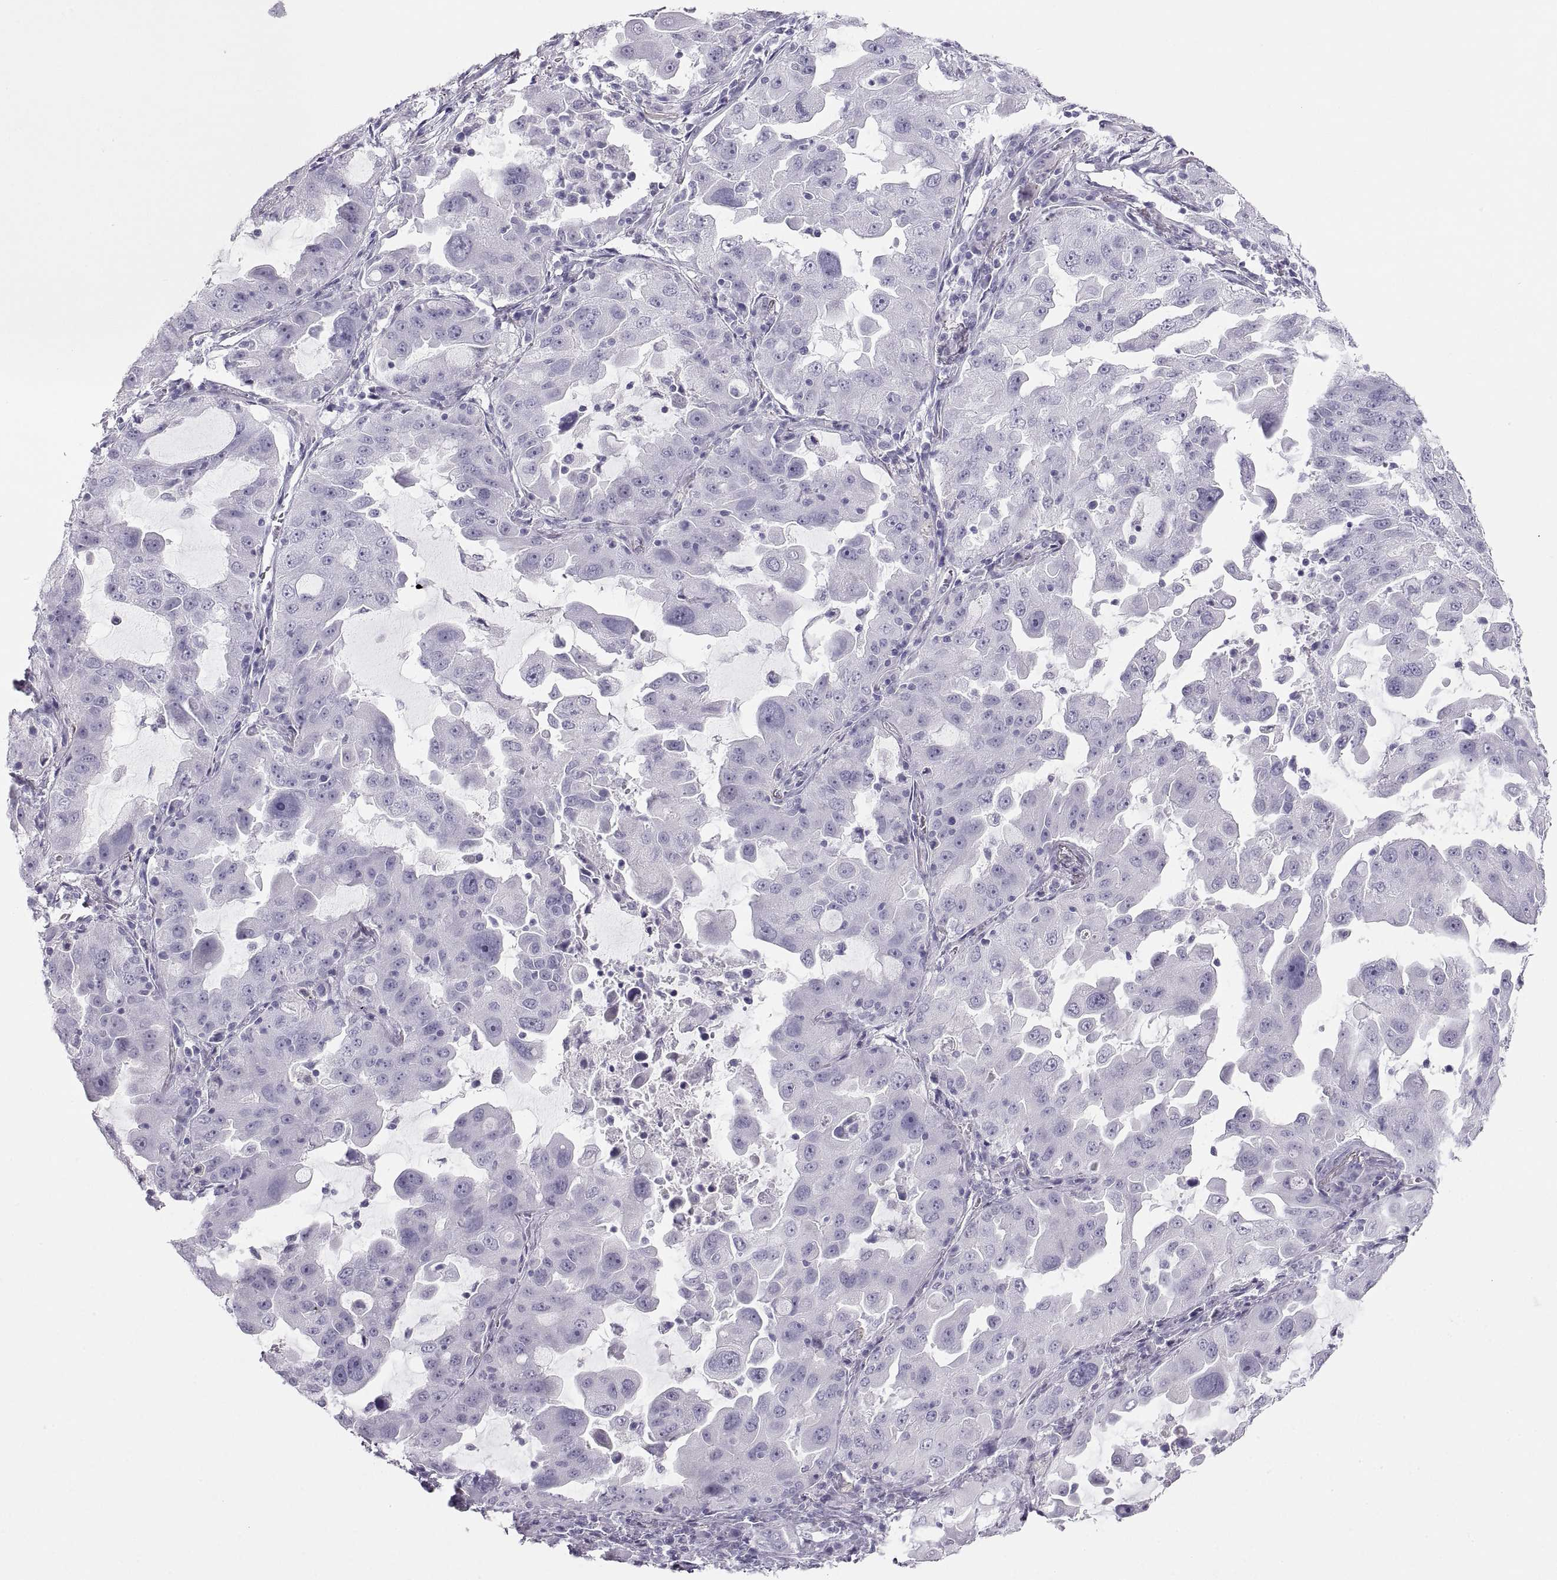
{"staining": {"intensity": "negative", "quantity": "none", "location": "none"}, "tissue": "lung cancer", "cell_type": "Tumor cells", "image_type": "cancer", "snomed": [{"axis": "morphology", "description": "Adenocarcinoma, NOS"}, {"axis": "topography", "description": "Lung"}], "caption": "Micrograph shows no significant protein staining in tumor cells of lung cancer (adenocarcinoma).", "gene": "SEMG1", "patient": {"sex": "female", "age": 61}}